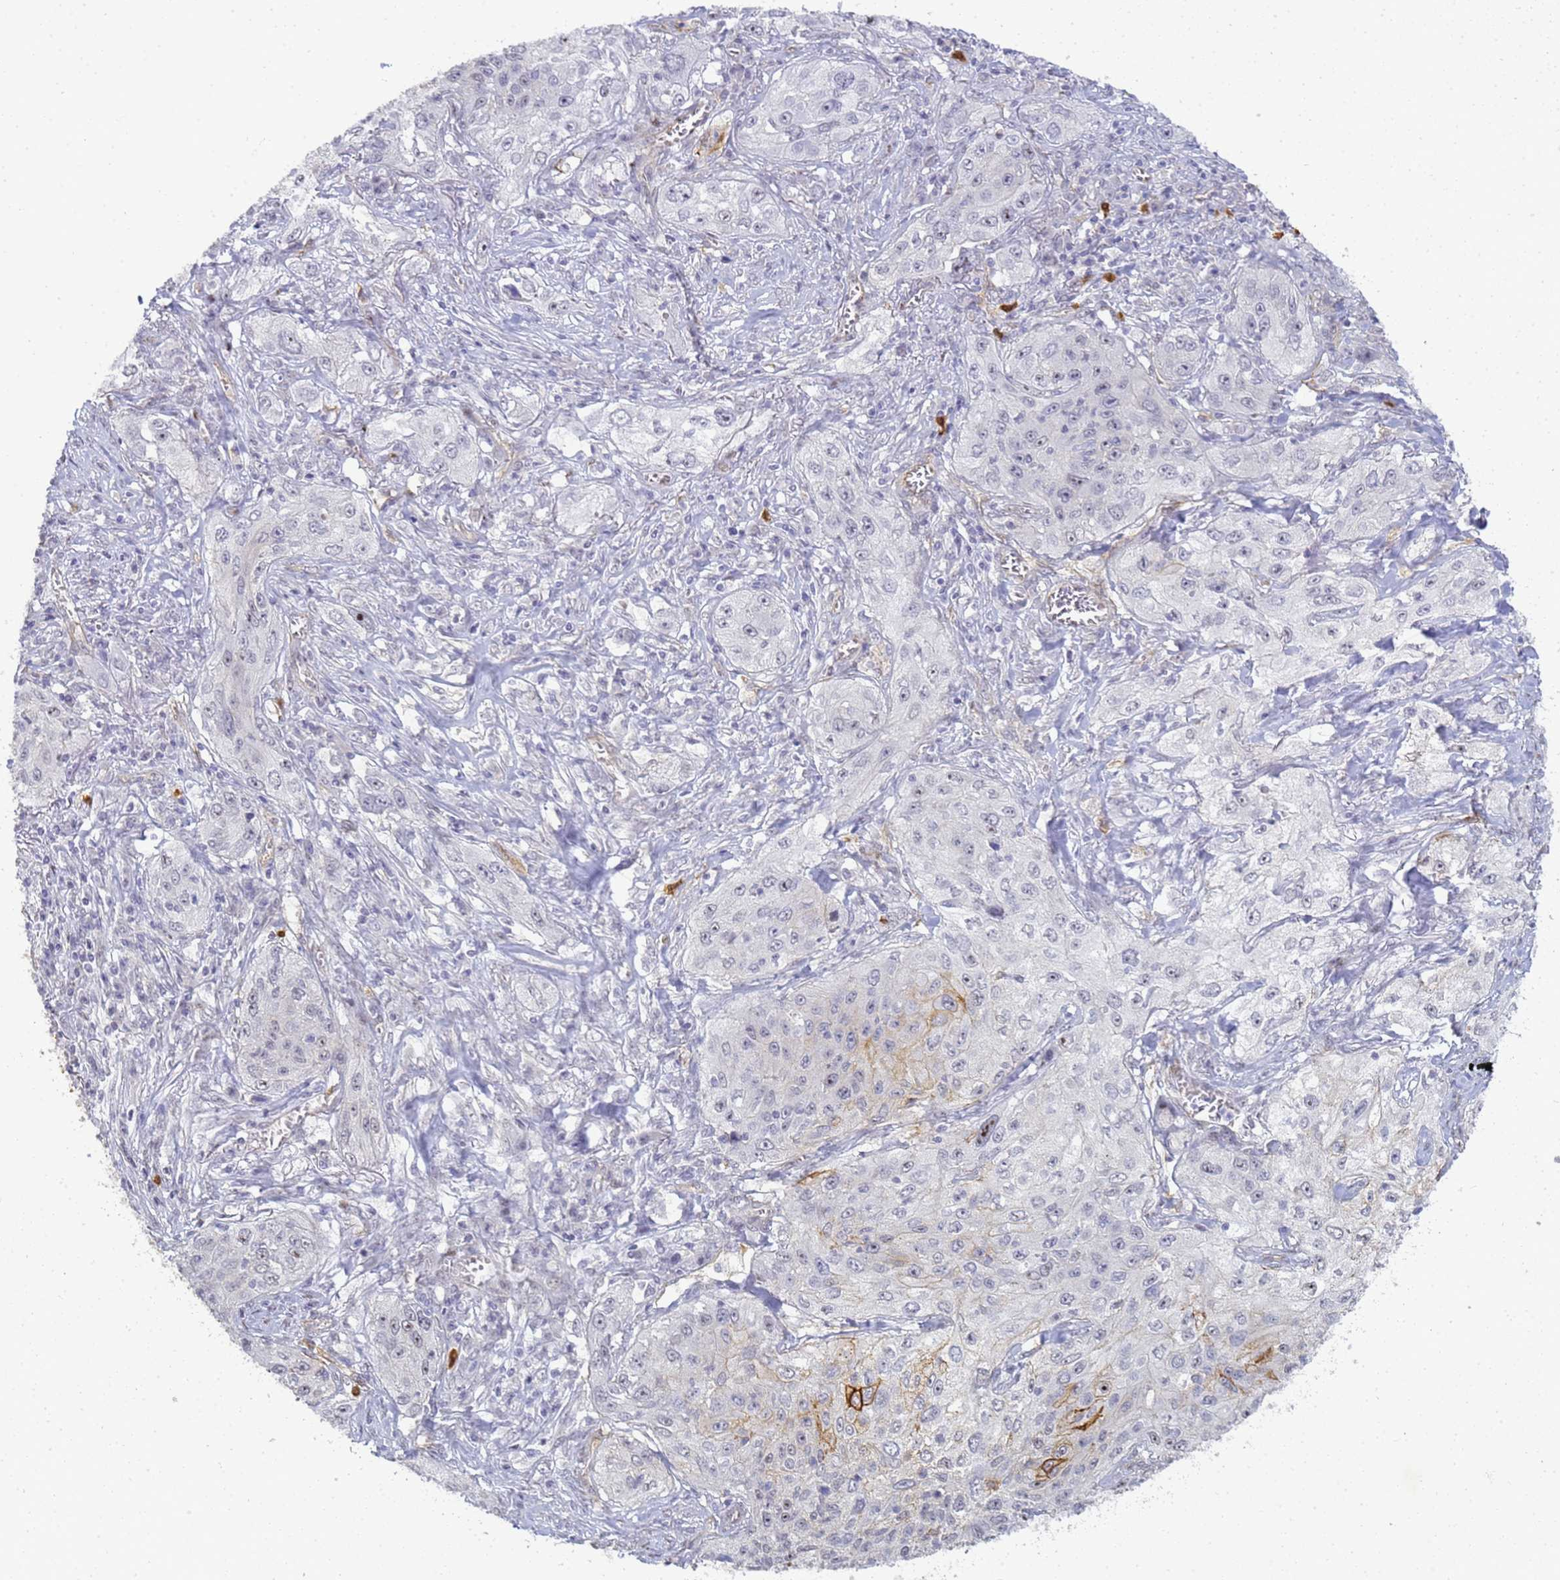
{"staining": {"intensity": "moderate", "quantity": "<25%", "location": "cytoplasmic/membranous"}, "tissue": "lung cancer", "cell_type": "Tumor cells", "image_type": "cancer", "snomed": [{"axis": "morphology", "description": "Squamous cell carcinoma, NOS"}, {"axis": "topography", "description": "Lung"}], "caption": "Immunohistochemistry (IHC) of squamous cell carcinoma (lung) shows low levels of moderate cytoplasmic/membranous staining in approximately <25% of tumor cells. The staining was performed using DAB, with brown indicating positive protein expression. Nuclei are stained blue with hematoxylin.", "gene": "GON4L", "patient": {"sex": "female", "age": 69}}